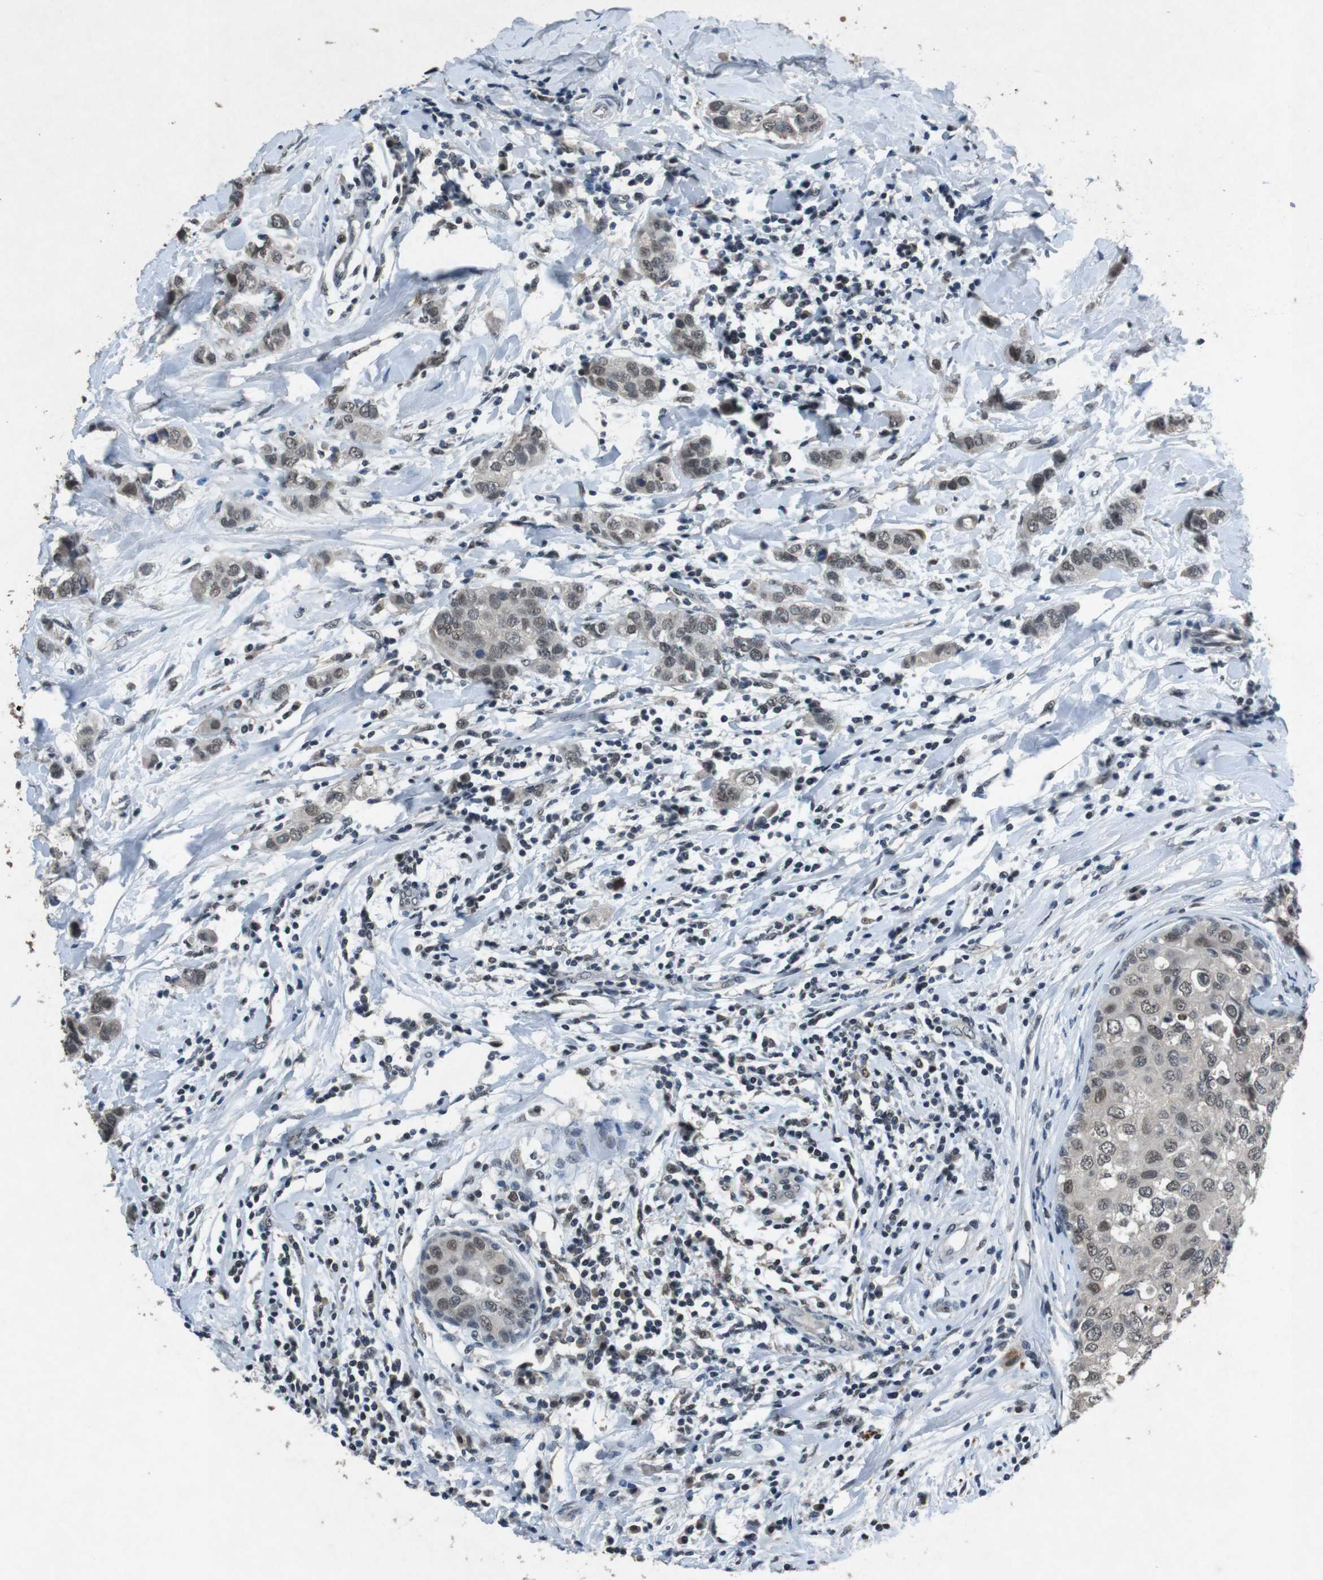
{"staining": {"intensity": "weak", "quantity": ">75%", "location": "nuclear"}, "tissue": "breast cancer", "cell_type": "Tumor cells", "image_type": "cancer", "snomed": [{"axis": "morphology", "description": "Duct carcinoma"}, {"axis": "topography", "description": "Breast"}], "caption": "A histopathology image of human breast intraductal carcinoma stained for a protein reveals weak nuclear brown staining in tumor cells. (IHC, brightfield microscopy, high magnification).", "gene": "USP7", "patient": {"sex": "female", "age": 50}}